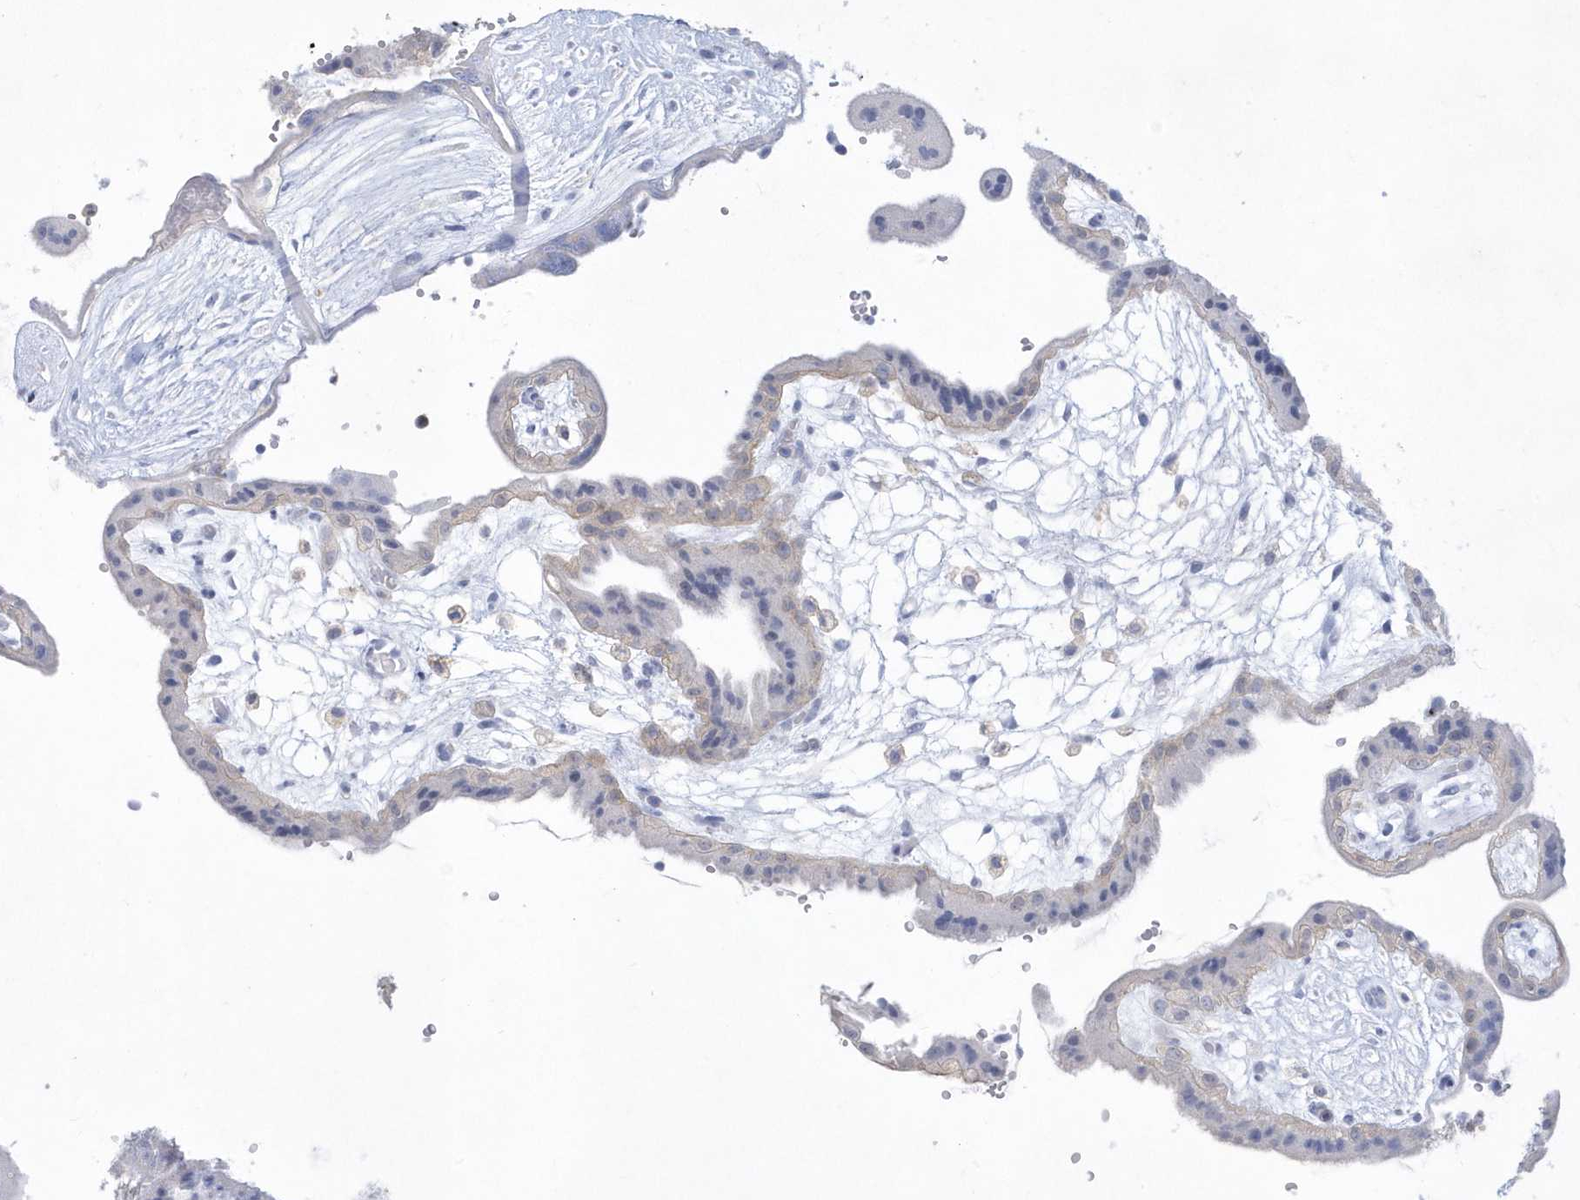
{"staining": {"intensity": "negative", "quantity": "none", "location": "none"}, "tissue": "placenta", "cell_type": "Decidual cells", "image_type": "normal", "snomed": [{"axis": "morphology", "description": "Normal tissue, NOS"}, {"axis": "topography", "description": "Placenta"}], "caption": "Immunohistochemistry photomicrograph of normal human placenta stained for a protein (brown), which demonstrates no staining in decidual cells.", "gene": "PSD4", "patient": {"sex": "female", "age": 18}}